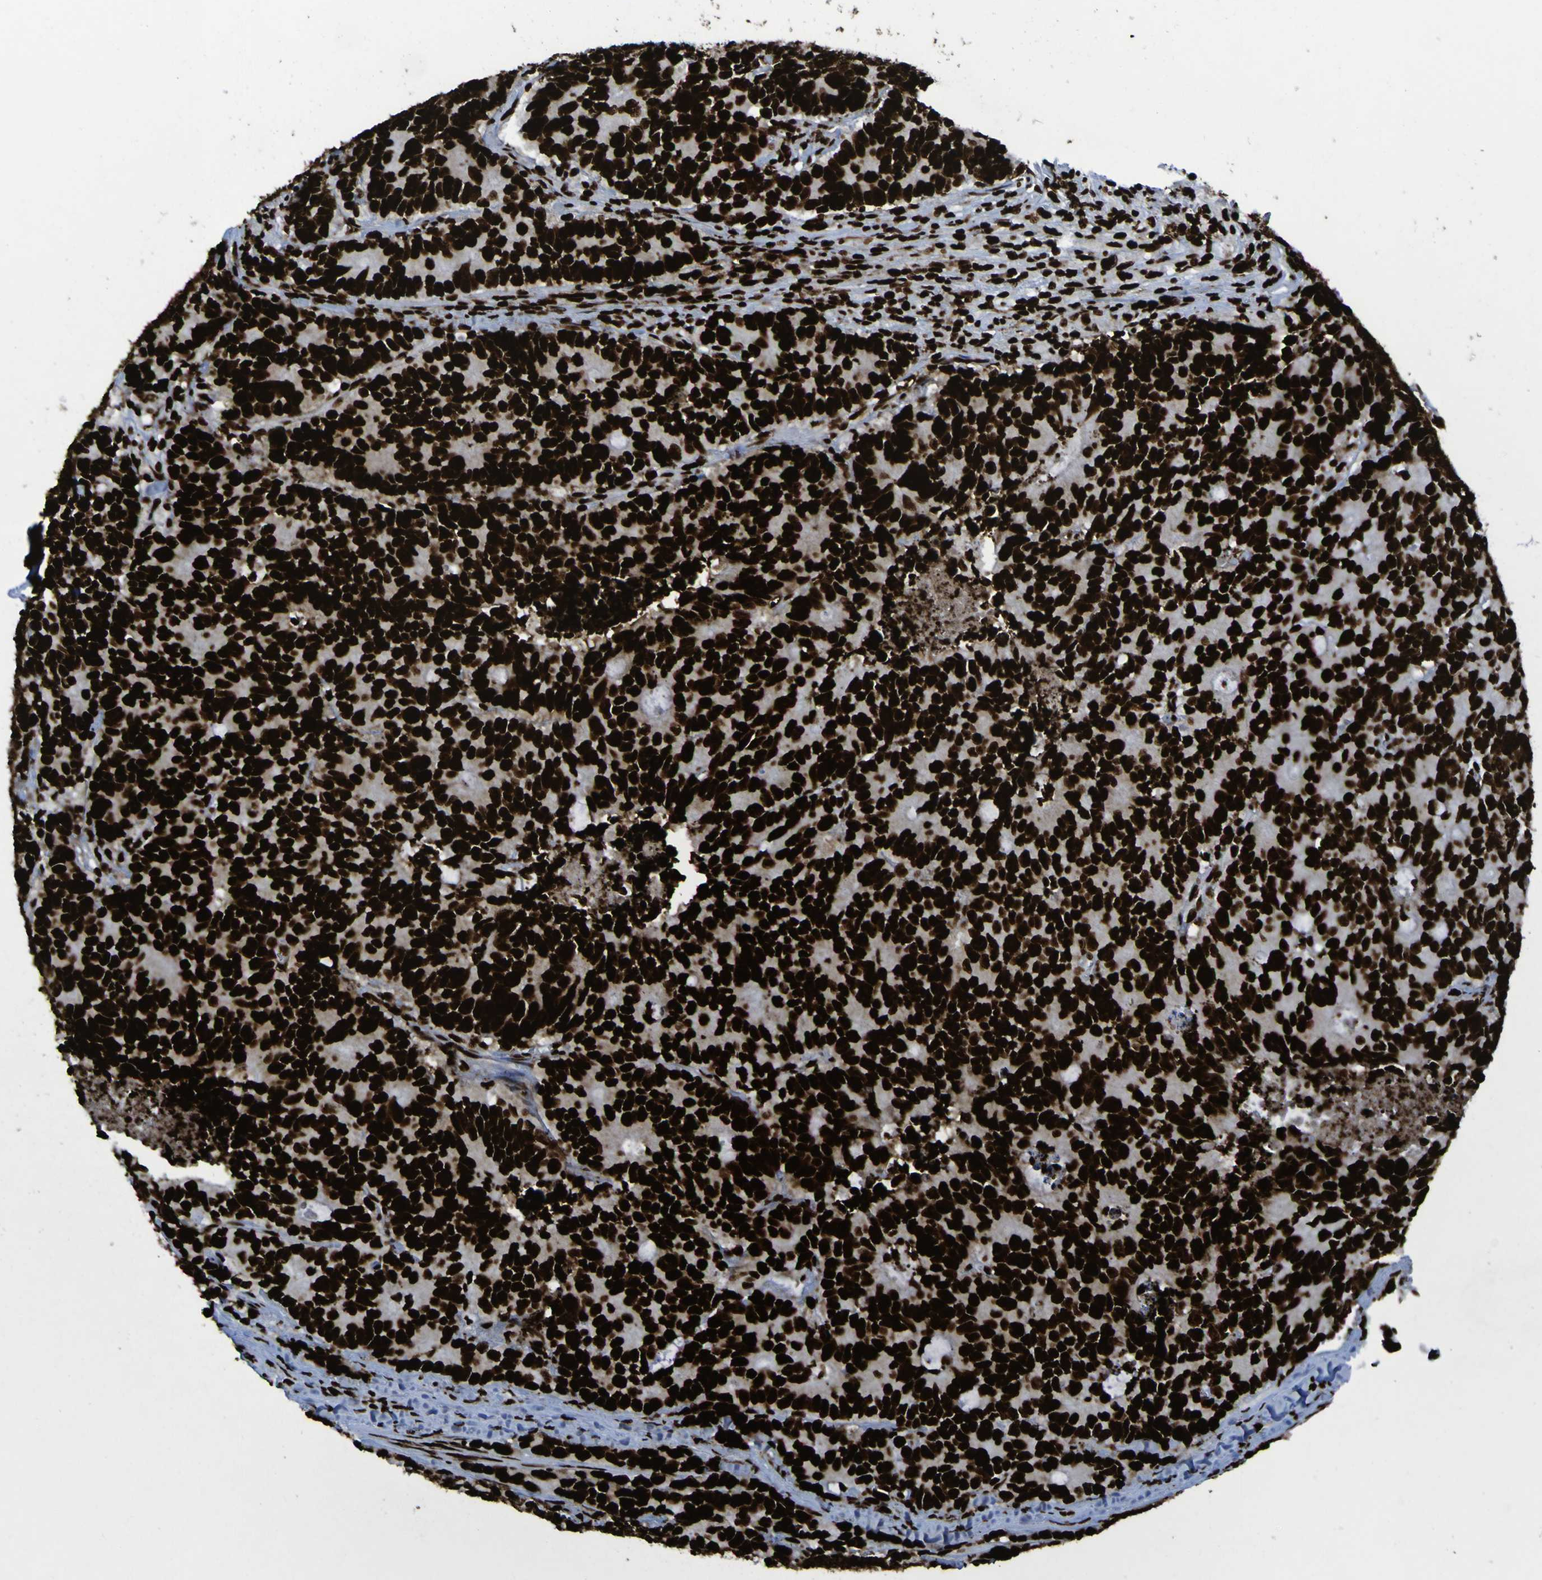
{"staining": {"intensity": "strong", "quantity": ">75%", "location": "nuclear"}, "tissue": "colorectal cancer", "cell_type": "Tumor cells", "image_type": "cancer", "snomed": [{"axis": "morphology", "description": "Adenocarcinoma, NOS"}, {"axis": "topography", "description": "Colon"}], "caption": "Protein staining exhibits strong nuclear staining in approximately >75% of tumor cells in colorectal adenocarcinoma.", "gene": "NPM1", "patient": {"sex": "female", "age": 86}}